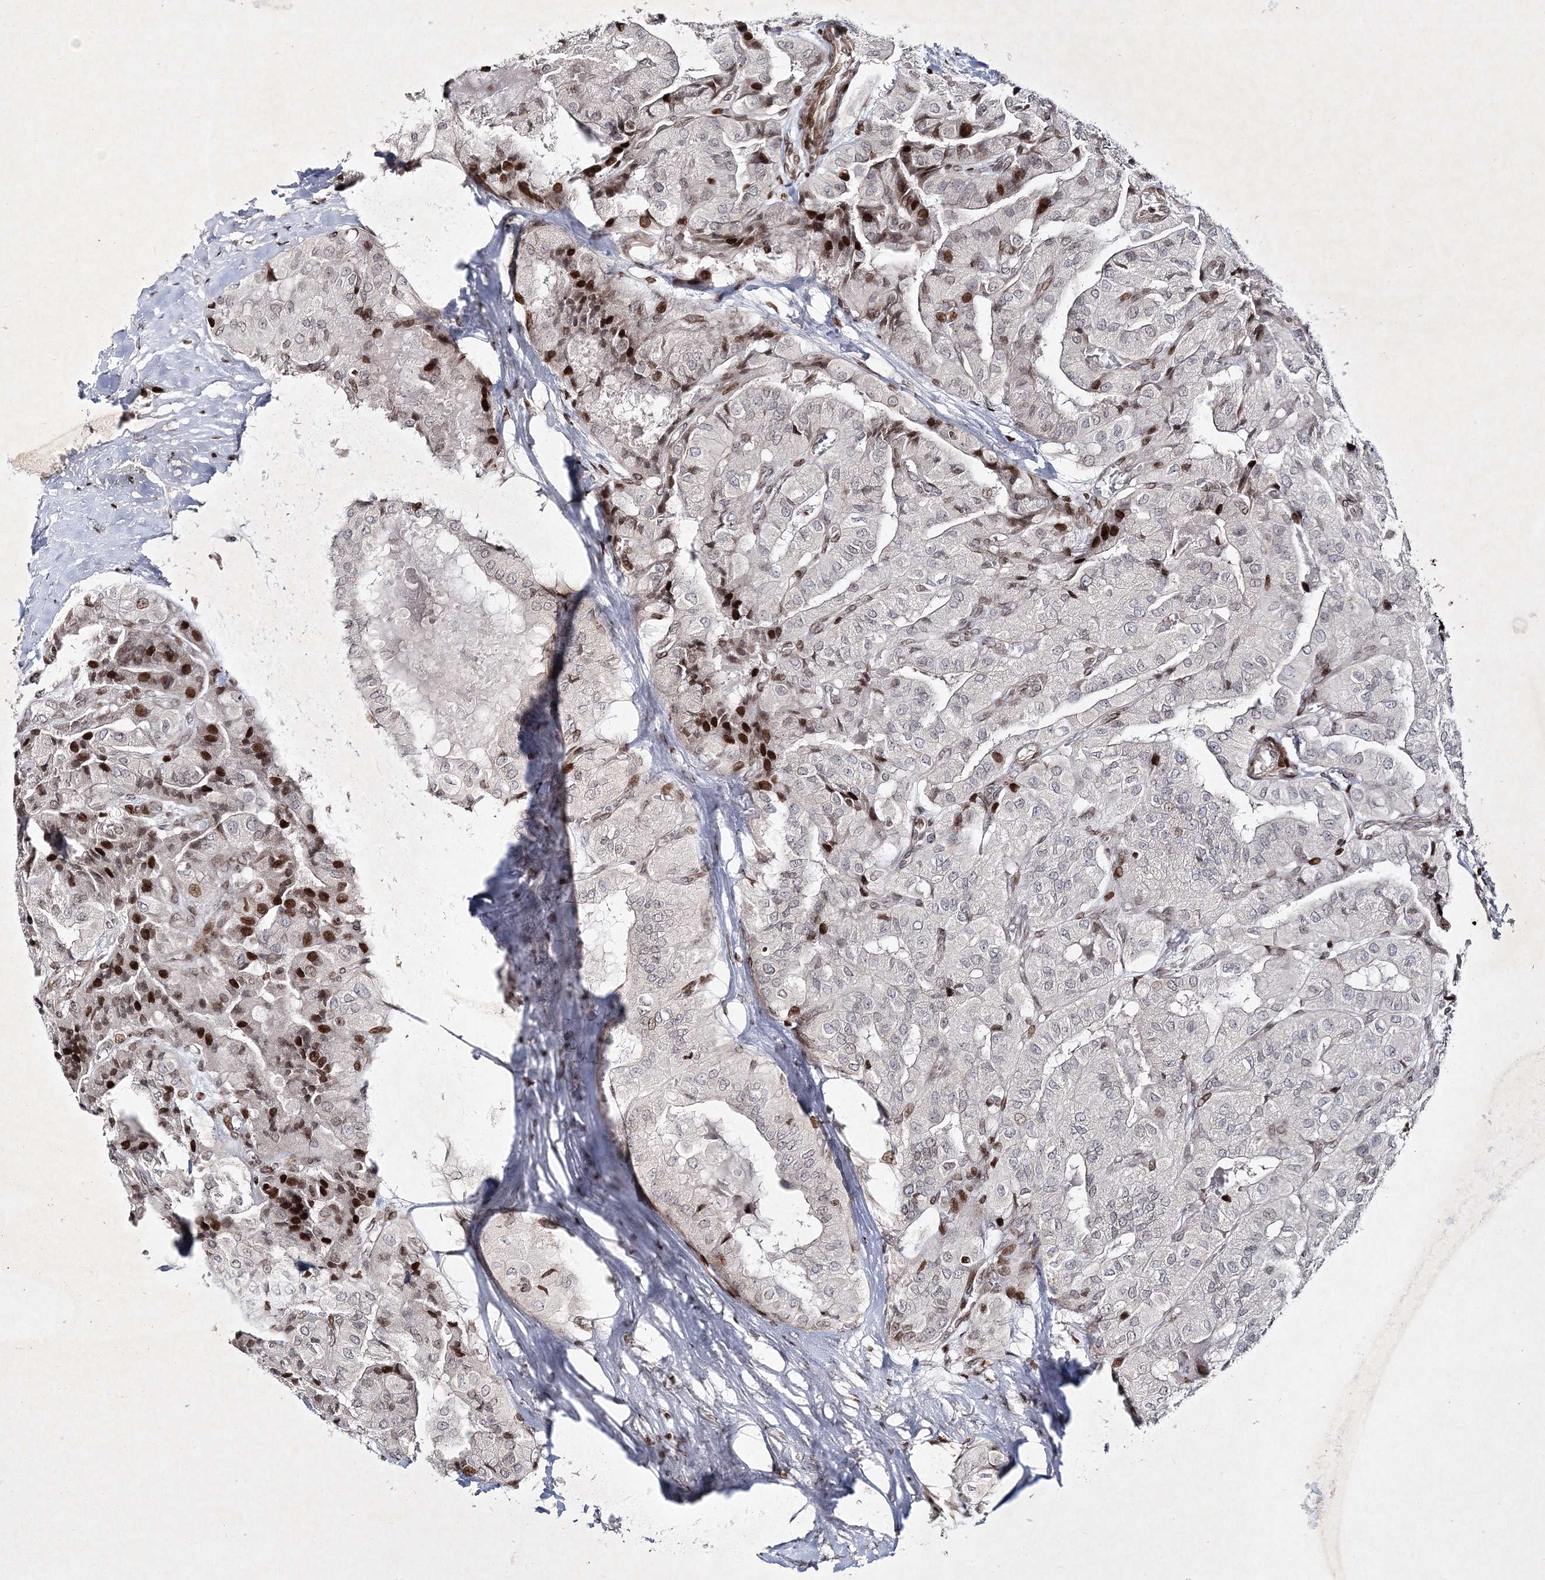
{"staining": {"intensity": "moderate", "quantity": "25%-75%", "location": "nuclear"}, "tissue": "thyroid cancer", "cell_type": "Tumor cells", "image_type": "cancer", "snomed": [{"axis": "morphology", "description": "Papillary adenocarcinoma, NOS"}, {"axis": "topography", "description": "Thyroid gland"}], "caption": "The histopathology image displays a brown stain indicating the presence of a protein in the nuclear of tumor cells in papillary adenocarcinoma (thyroid).", "gene": "SMIM29", "patient": {"sex": "female", "age": 59}}